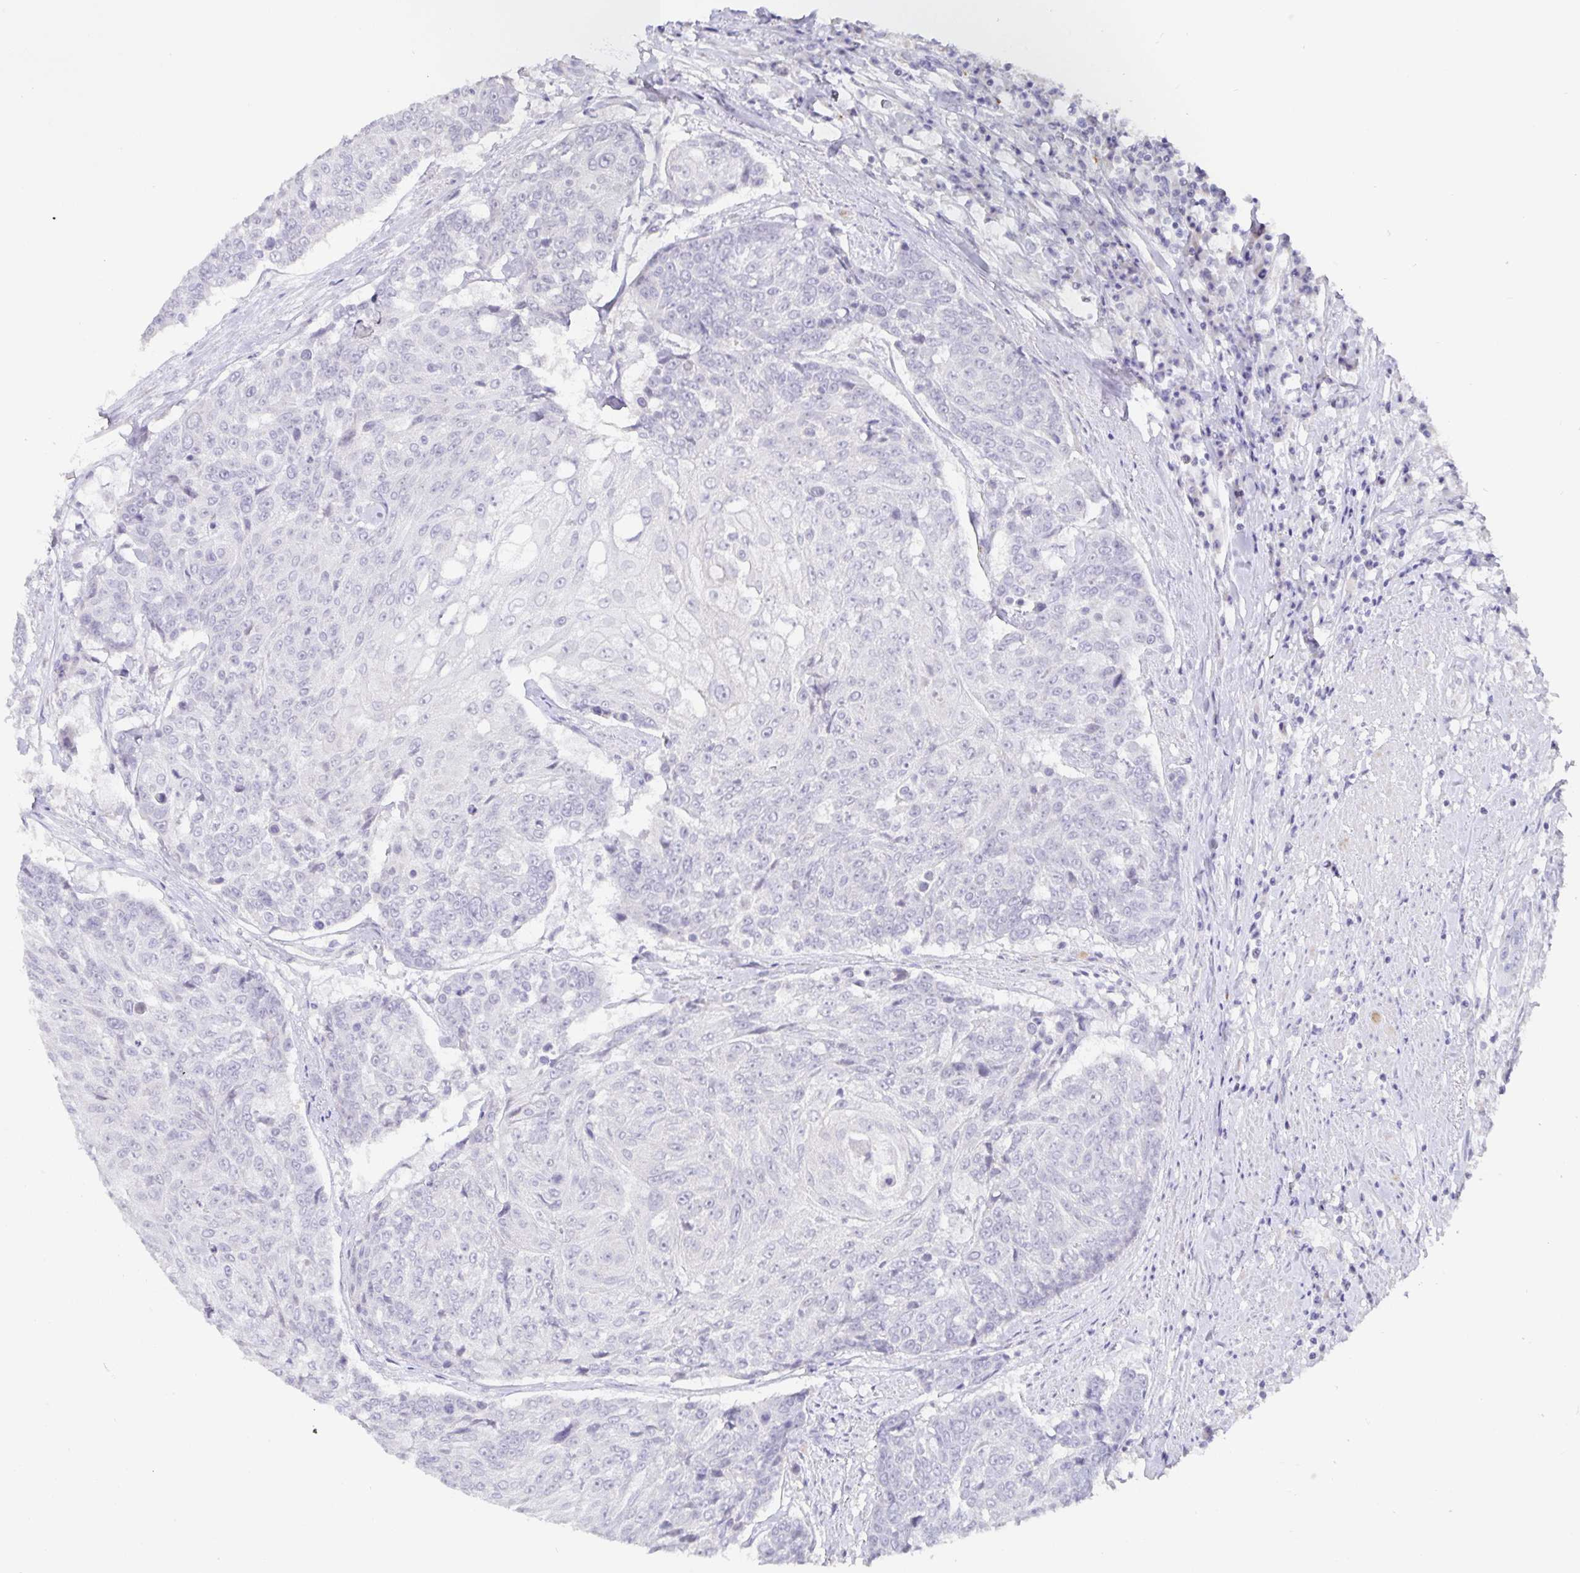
{"staining": {"intensity": "negative", "quantity": "none", "location": "none"}, "tissue": "urothelial cancer", "cell_type": "Tumor cells", "image_type": "cancer", "snomed": [{"axis": "morphology", "description": "Urothelial carcinoma, High grade"}, {"axis": "topography", "description": "Urinary bladder"}], "caption": "Urothelial cancer stained for a protein using immunohistochemistry exhibits no expression tumor cells.", "gene": "PDX1", "patient": {"sex": "female", "age": 63}}